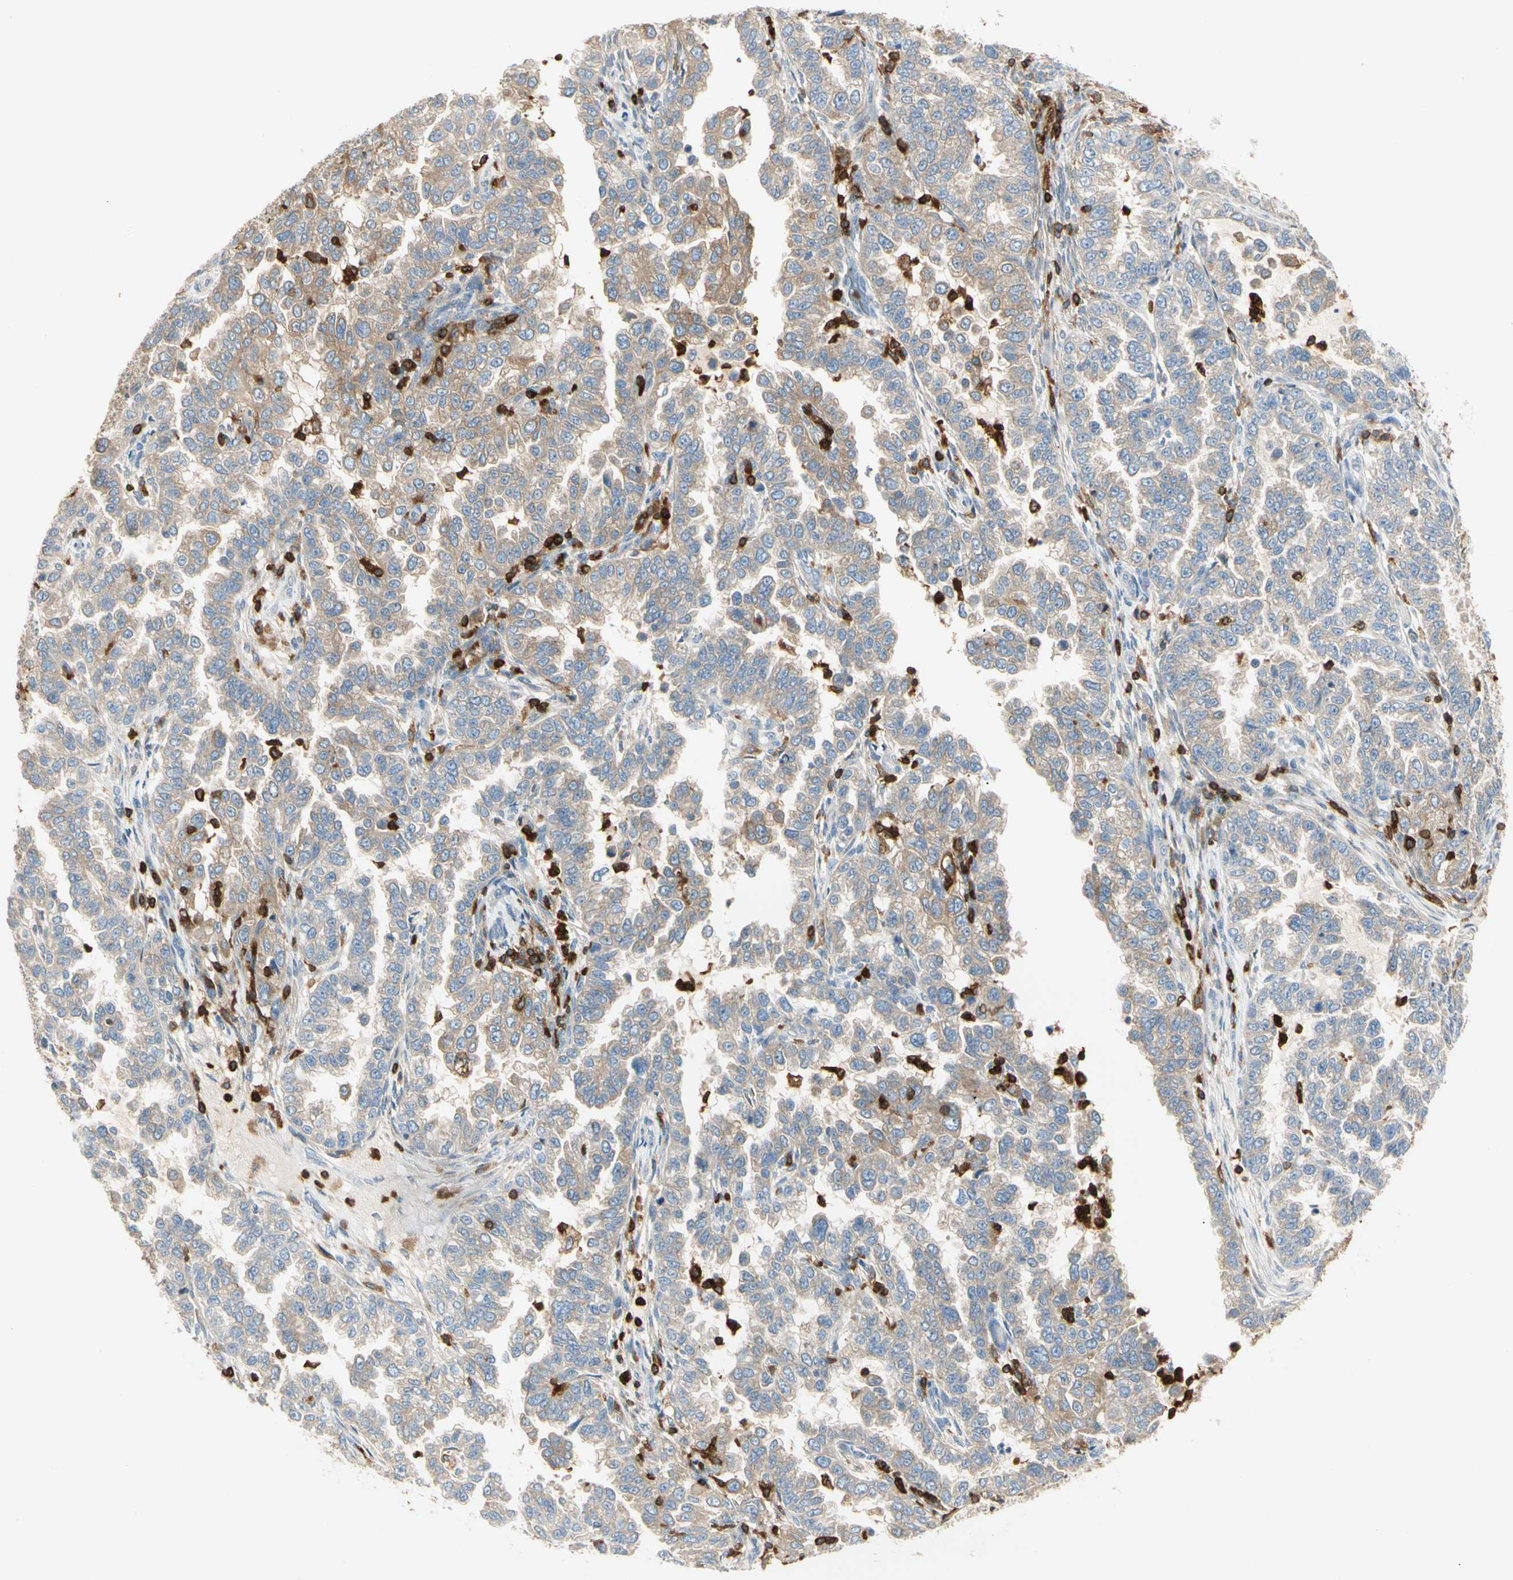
{"staining": {"intensity": "weak", "quantity": ">75%", "location": "cytoplasmic/membranous"}, "tissue": "endometrial cancer", "cell_type": "Tumor cells", "image_type": "cancer", "snomed": [{"axis": "morphology", "description": "Adenocarcinoma, NOS"}, {"axis": "topography", "description": "Endometrium"}], "caption": "Tumor cells show low levels of weak cytoplasmic/membranous positivity in approximately >75% of cells in human endometrial adenocarcinoma.", "gene": "FMNL1", "patient": {"sex": "female", "age": 85}}